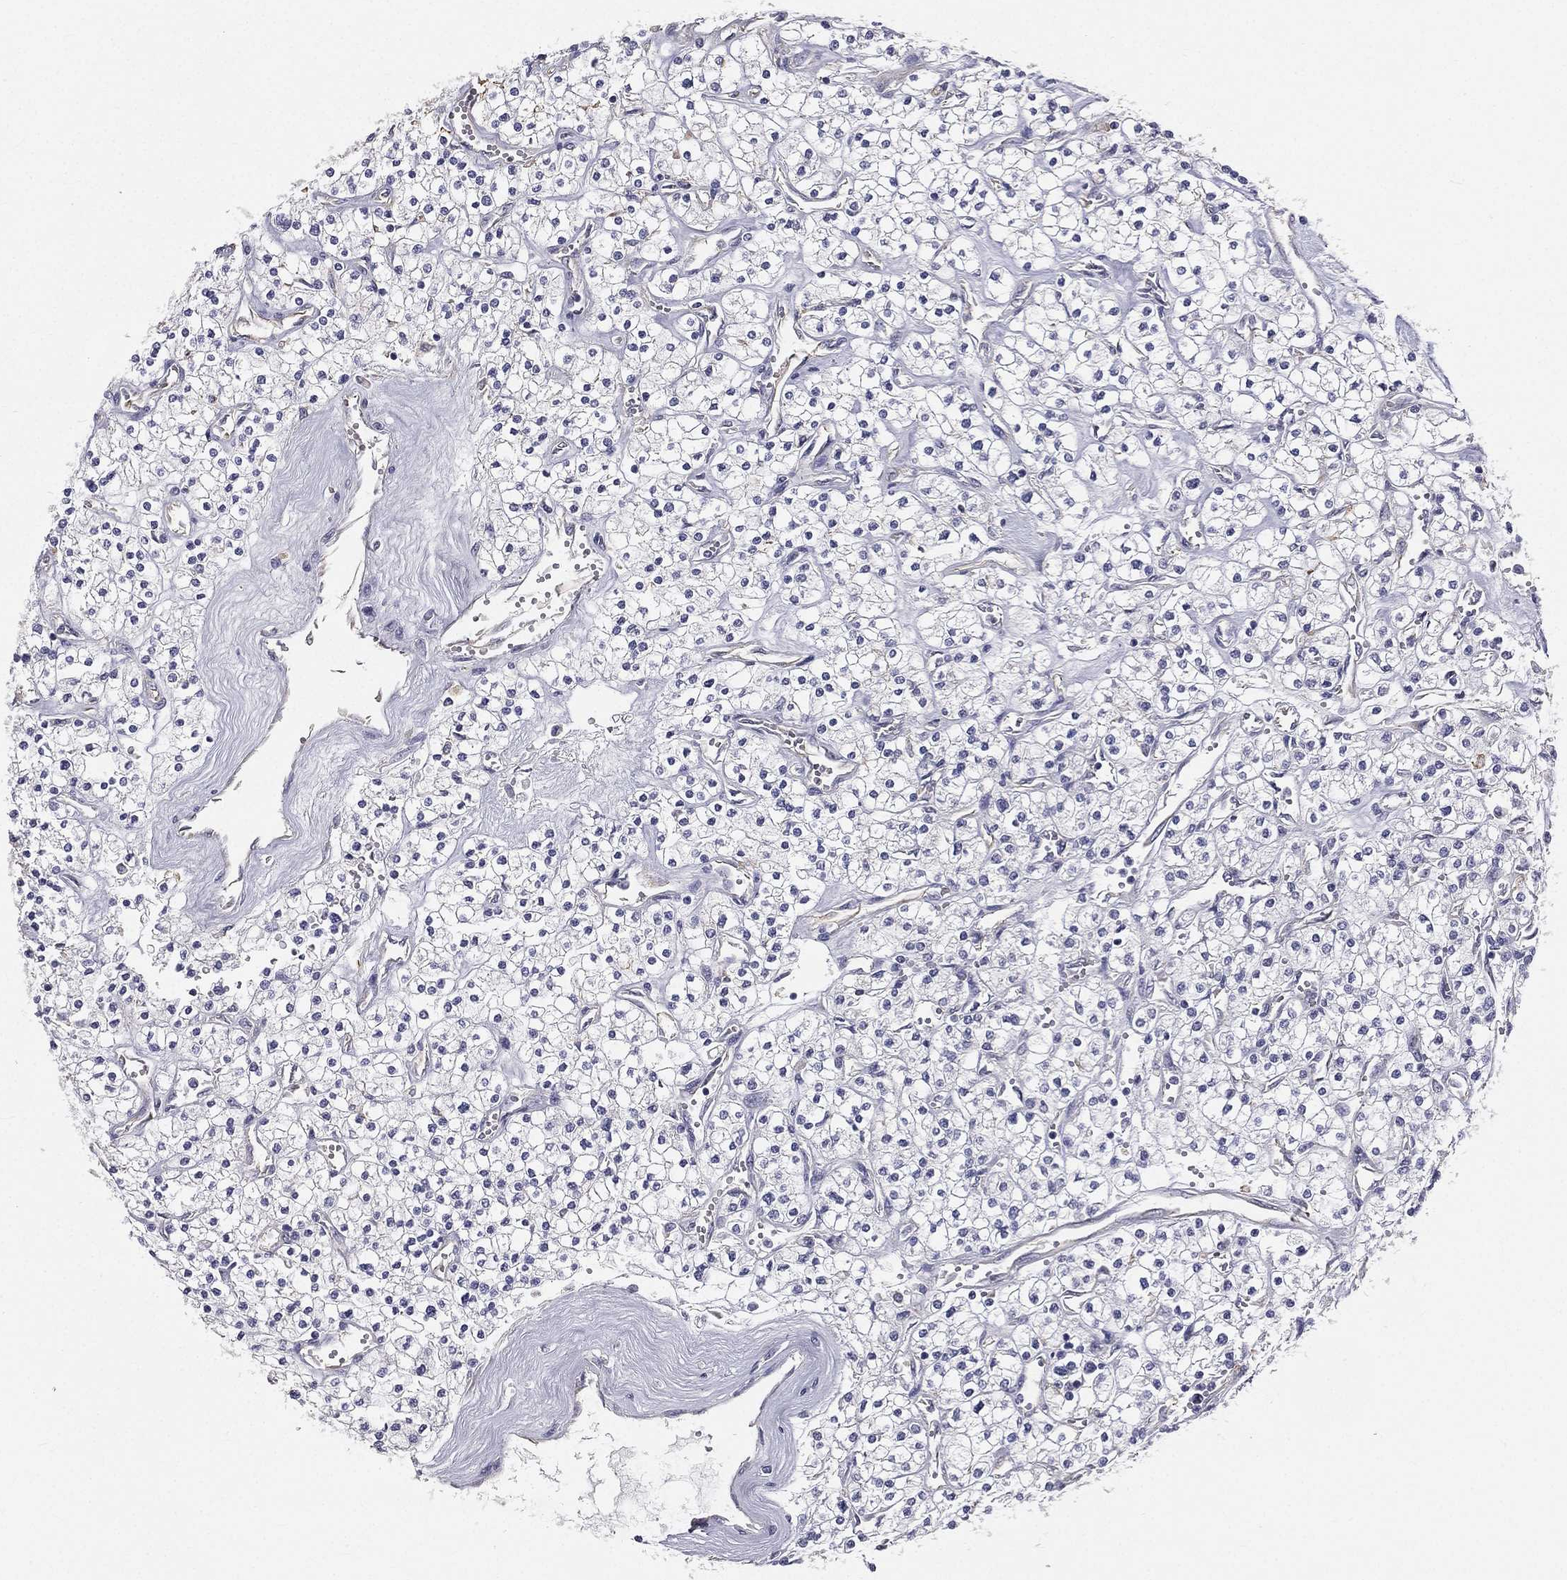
{"staining": {"intensity": "negative", "quantity": "none", "location": "none"}, "tissue": "renal cancer", "cell_type": "Tumor cells", "image_type": "cancer", "snomed": [{"axis": "morphology", "description": "Adenocarcinoma, NOS"}, {"axis": "topography", "description": "Kidney"}], "caption": "Renal cancer (adenocarcinoma) stained for a protein using immunohistochemistry (IHC) reveals no expression tumor cells.", "gene": "MUC13", "patient": {"sex": "male", "age": 80}}